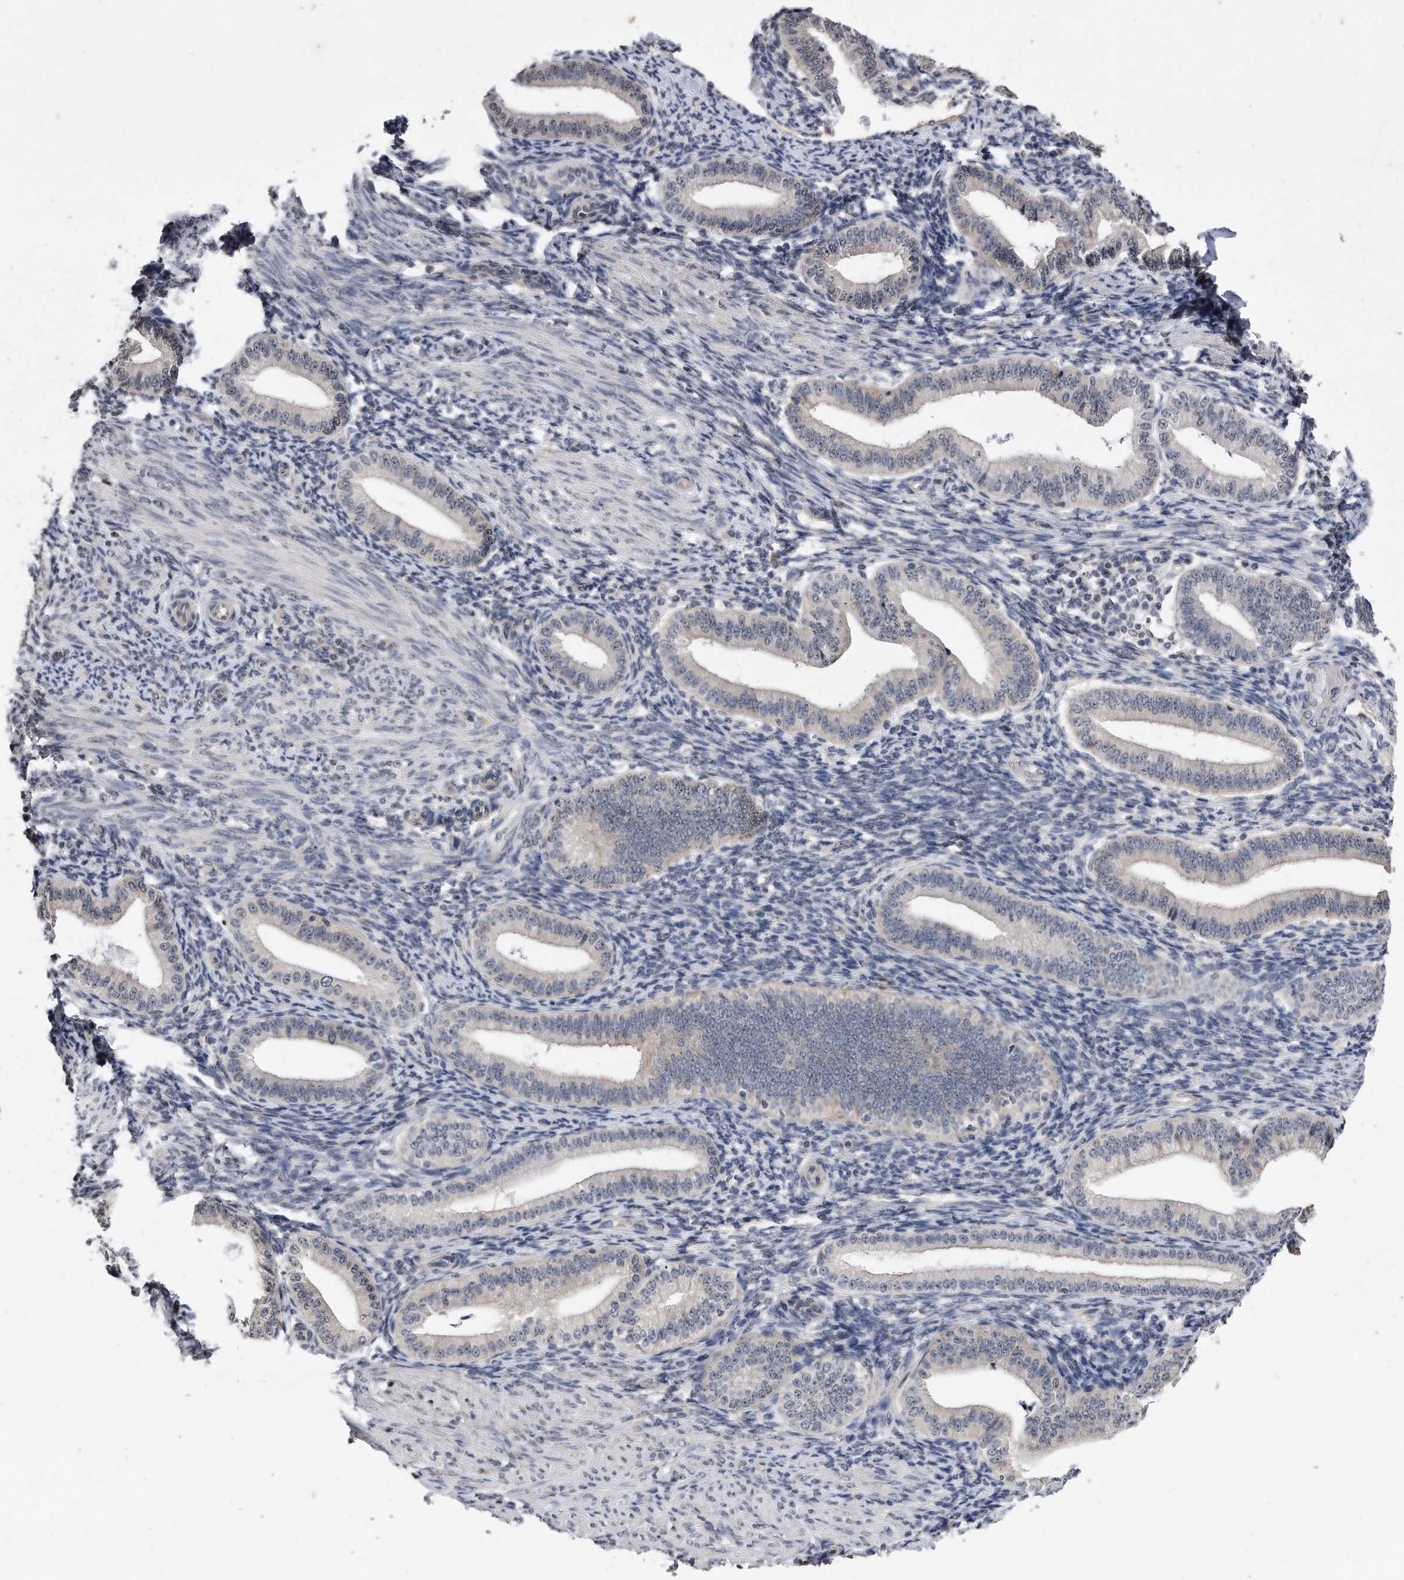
{"staining": {"intensity": "negative", "quantity": "none", "location": "none"}, "tissue": "endometrium", "cell_type": "Cells in endometrial stroma", "image_type": "normal", "snomed": [{"axis": "morphology", "description": "Normal tissue, NOS"}, {"axis": "topography", "description": "Endometrium"}], "caption": "The immunohistochemistry (IHC) image has no significant expression in cells in endometrial stroma of endometrium.", "gene": "DAB1", "patient": {"sex": "female", "age": 39}}